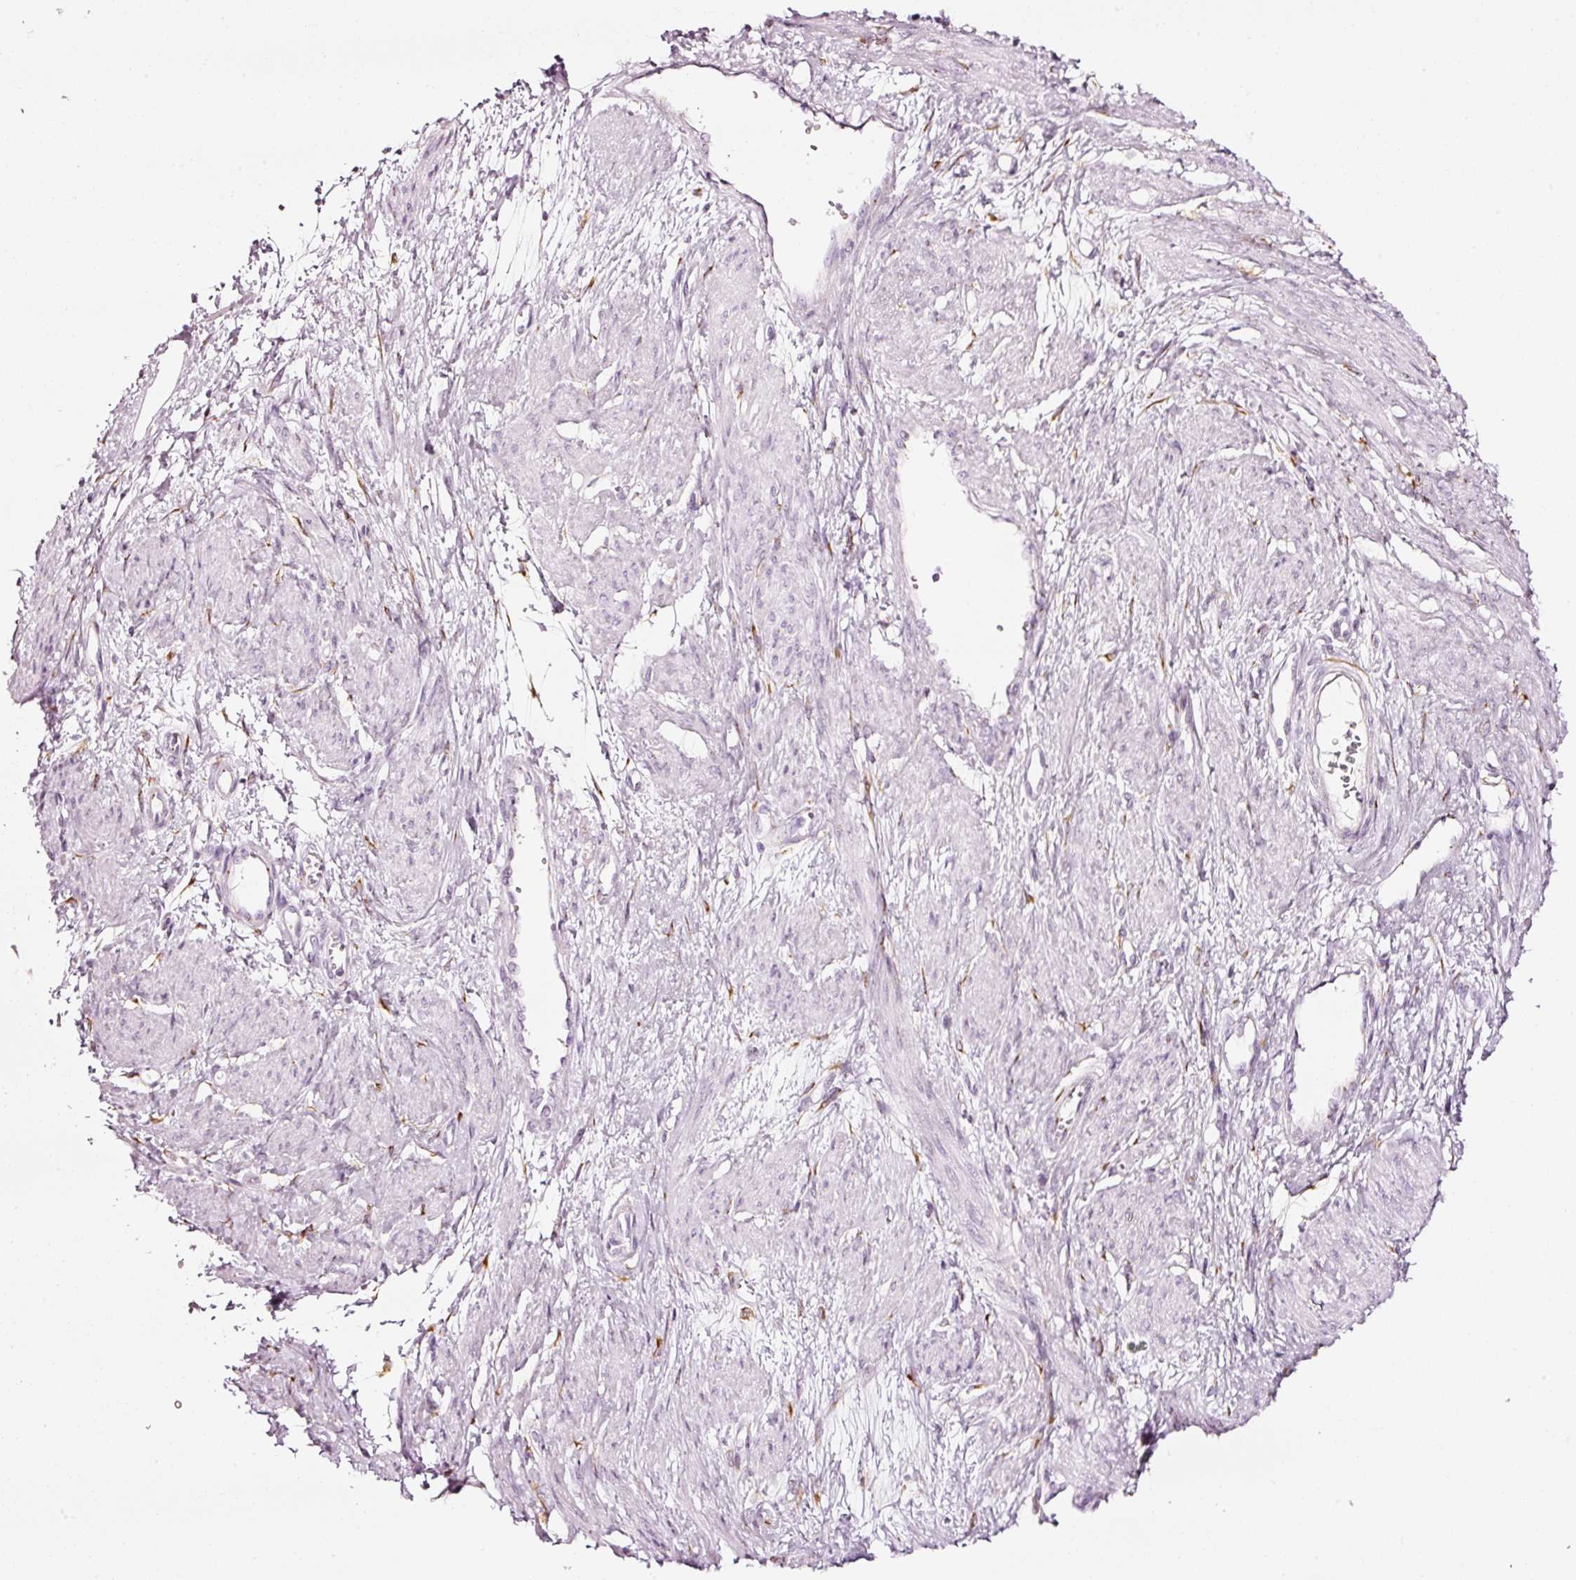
{"staining": {"intensity": "negative", "quantity": "none", "location": "none"}, "tissue": "smooth muscle", "cell_type": "Smooth muscle cells", "image_type": "normal", "snomed": [{"axis": "morphology", "description": "Normal tissue, NOS"}, {"axis": "topography", "description": "Smooth muscle"}, {"axis": "topography", "description": "Uterus"}], "caption": "Smooth muscle stained for a protein using immunohistochemistry shows no positivity smooth muscle cells.", "gene": "SDF4", "patient": {"sex": "female", "age": 39}}